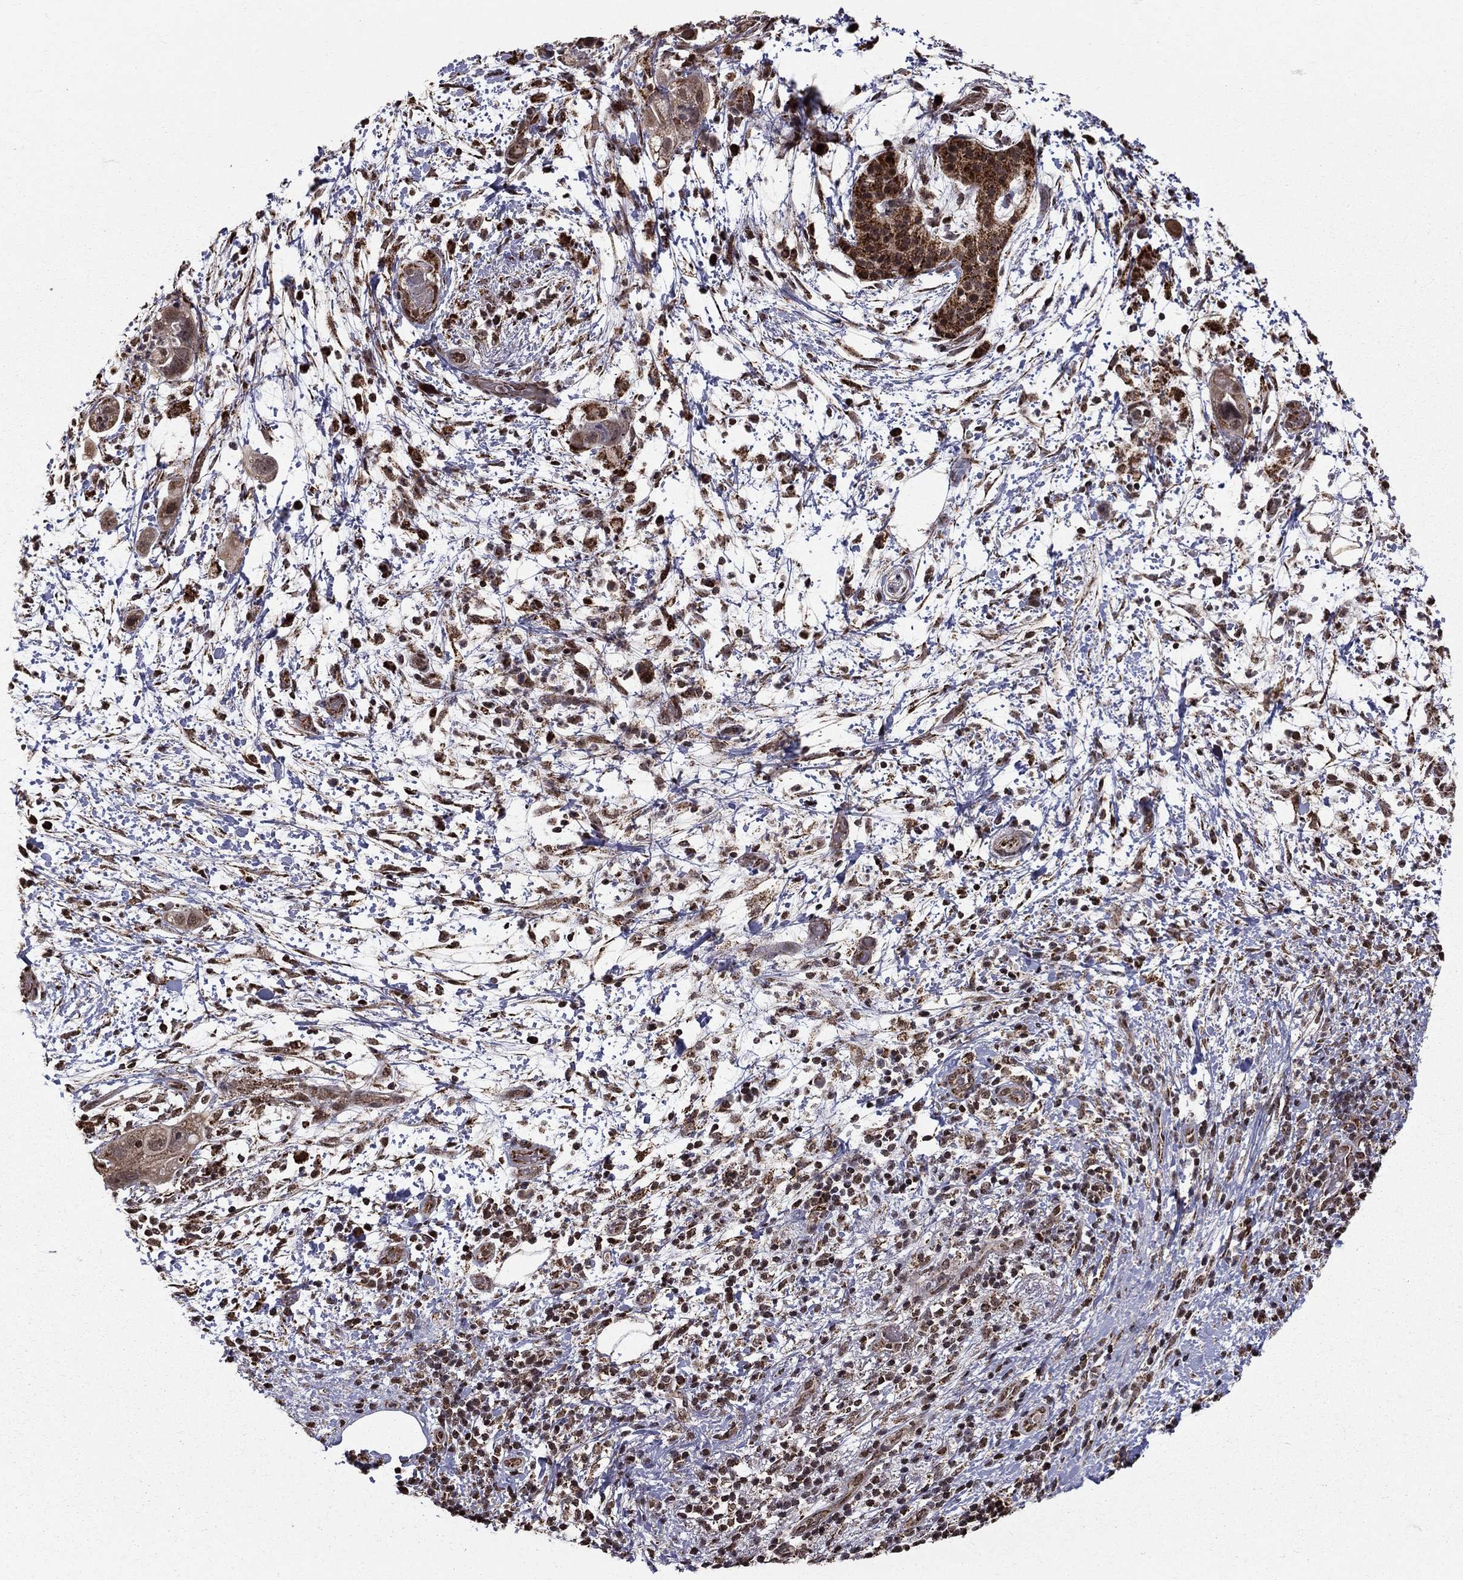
{"staining": {"intensity": "weak", "quantity": "<25%", "location": "cytoplasmic/membranous"}, "tissue": "pancreatic cancer", "cell_type": "Tumor cells", "image_type": "cancer", "snomed": [{"axis": "morphology", "description": "Adenocarcinoma, NOS"}, {"axis": "topography", "description": "Pancreas"}], "caption": "Pancreatic cancer (adenocarcinoma) stained for a protein using IHC shows no staining tumor cells.", "gene": "ACOT13", "patient": {"sex": "female", "age": 72}}